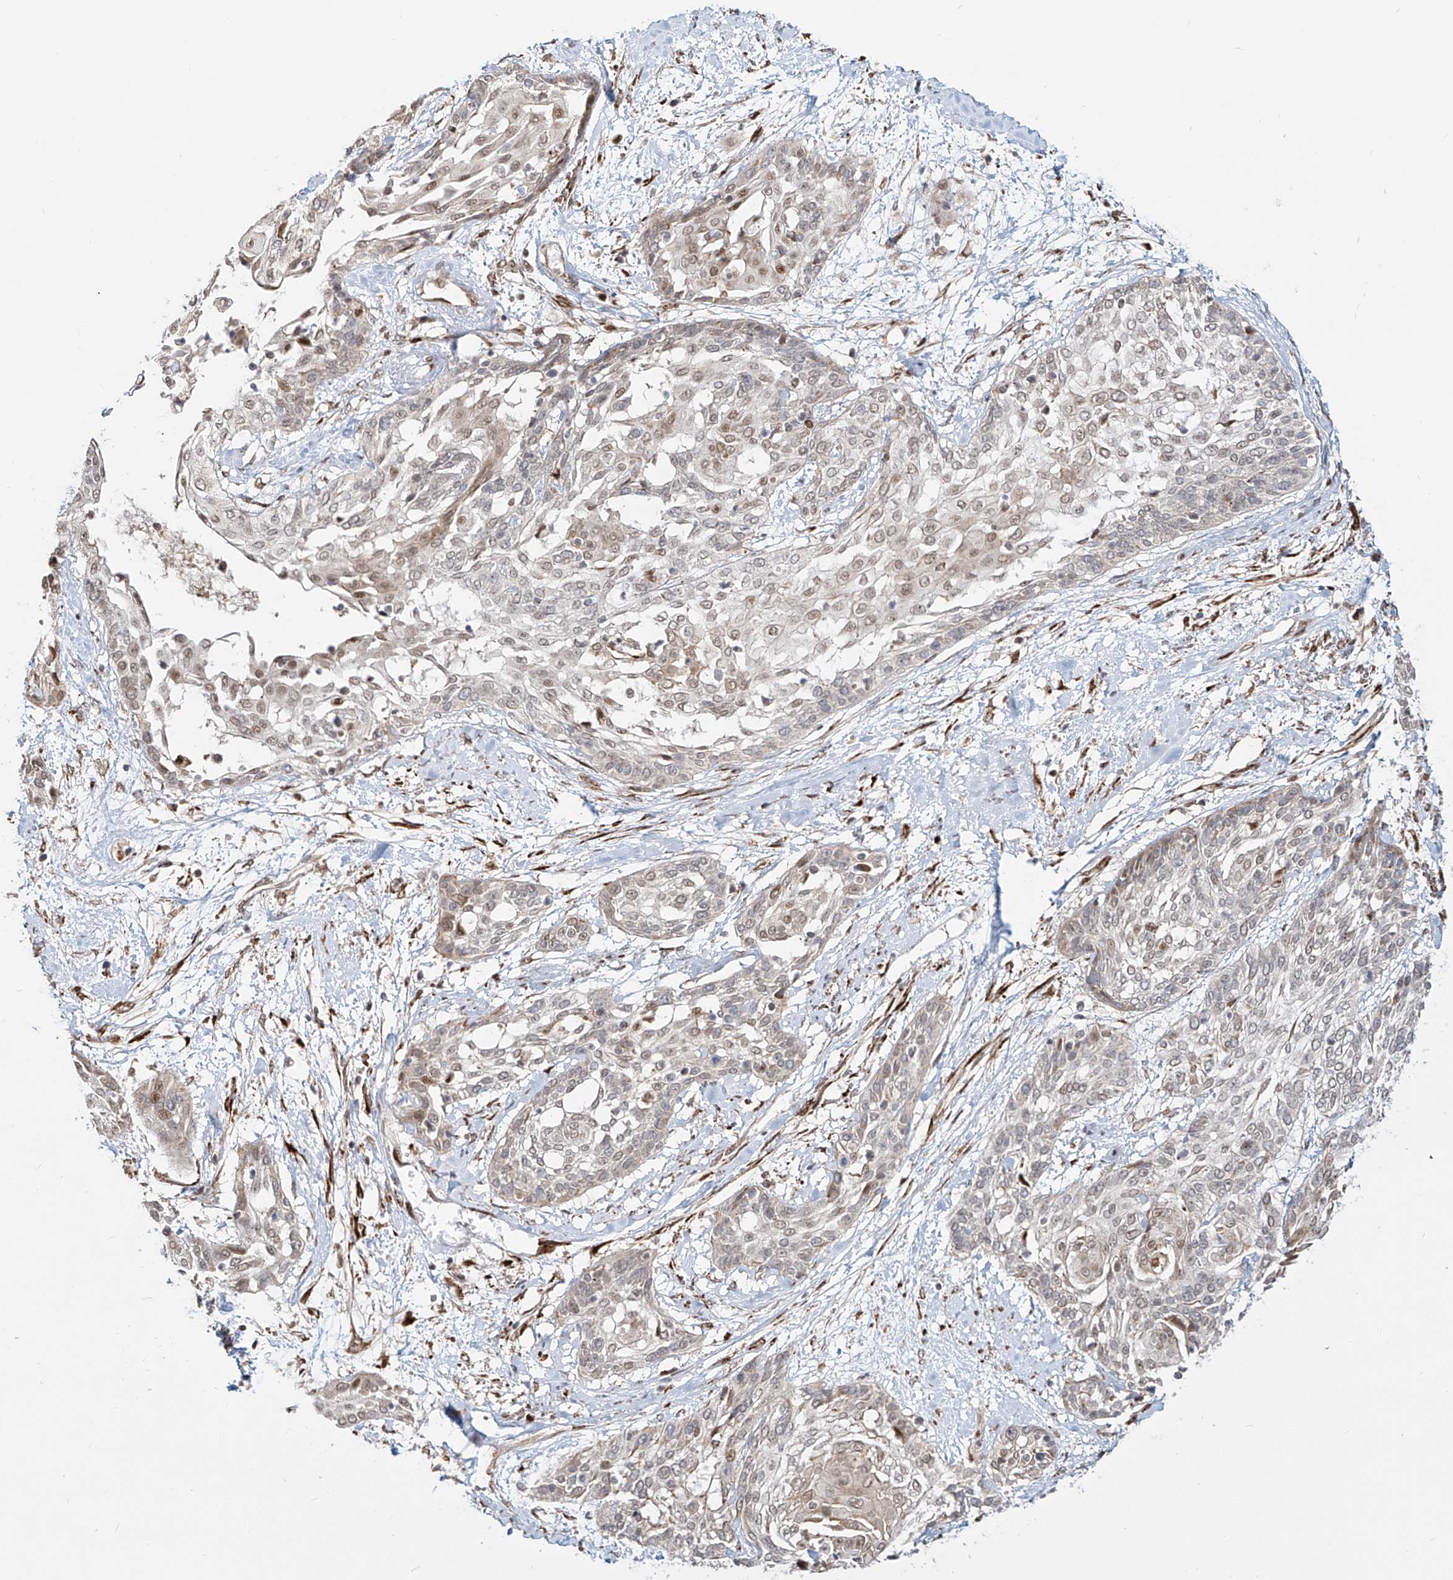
{"staining": {"intensity": "weak", "quantity": "<25%", "location": "nuclear"}, "tissue": "cervical cancer", "cell_type": "Tumor cells", "image_type": "cancer", "snomed": [{"axis": "morphology", "description": "Squamous cell carcinoma, NOS"}, {"axis": "topography", "description": "Cervix"}], "caption": "High power microscopy histopathology image of an immunohistochemistry (IHC) histopathology image of cervical cancer, revealing no significant positivity in tumor cells.", "gene": "ZNF710", "patient": {"sex": "female", "age": 57}}